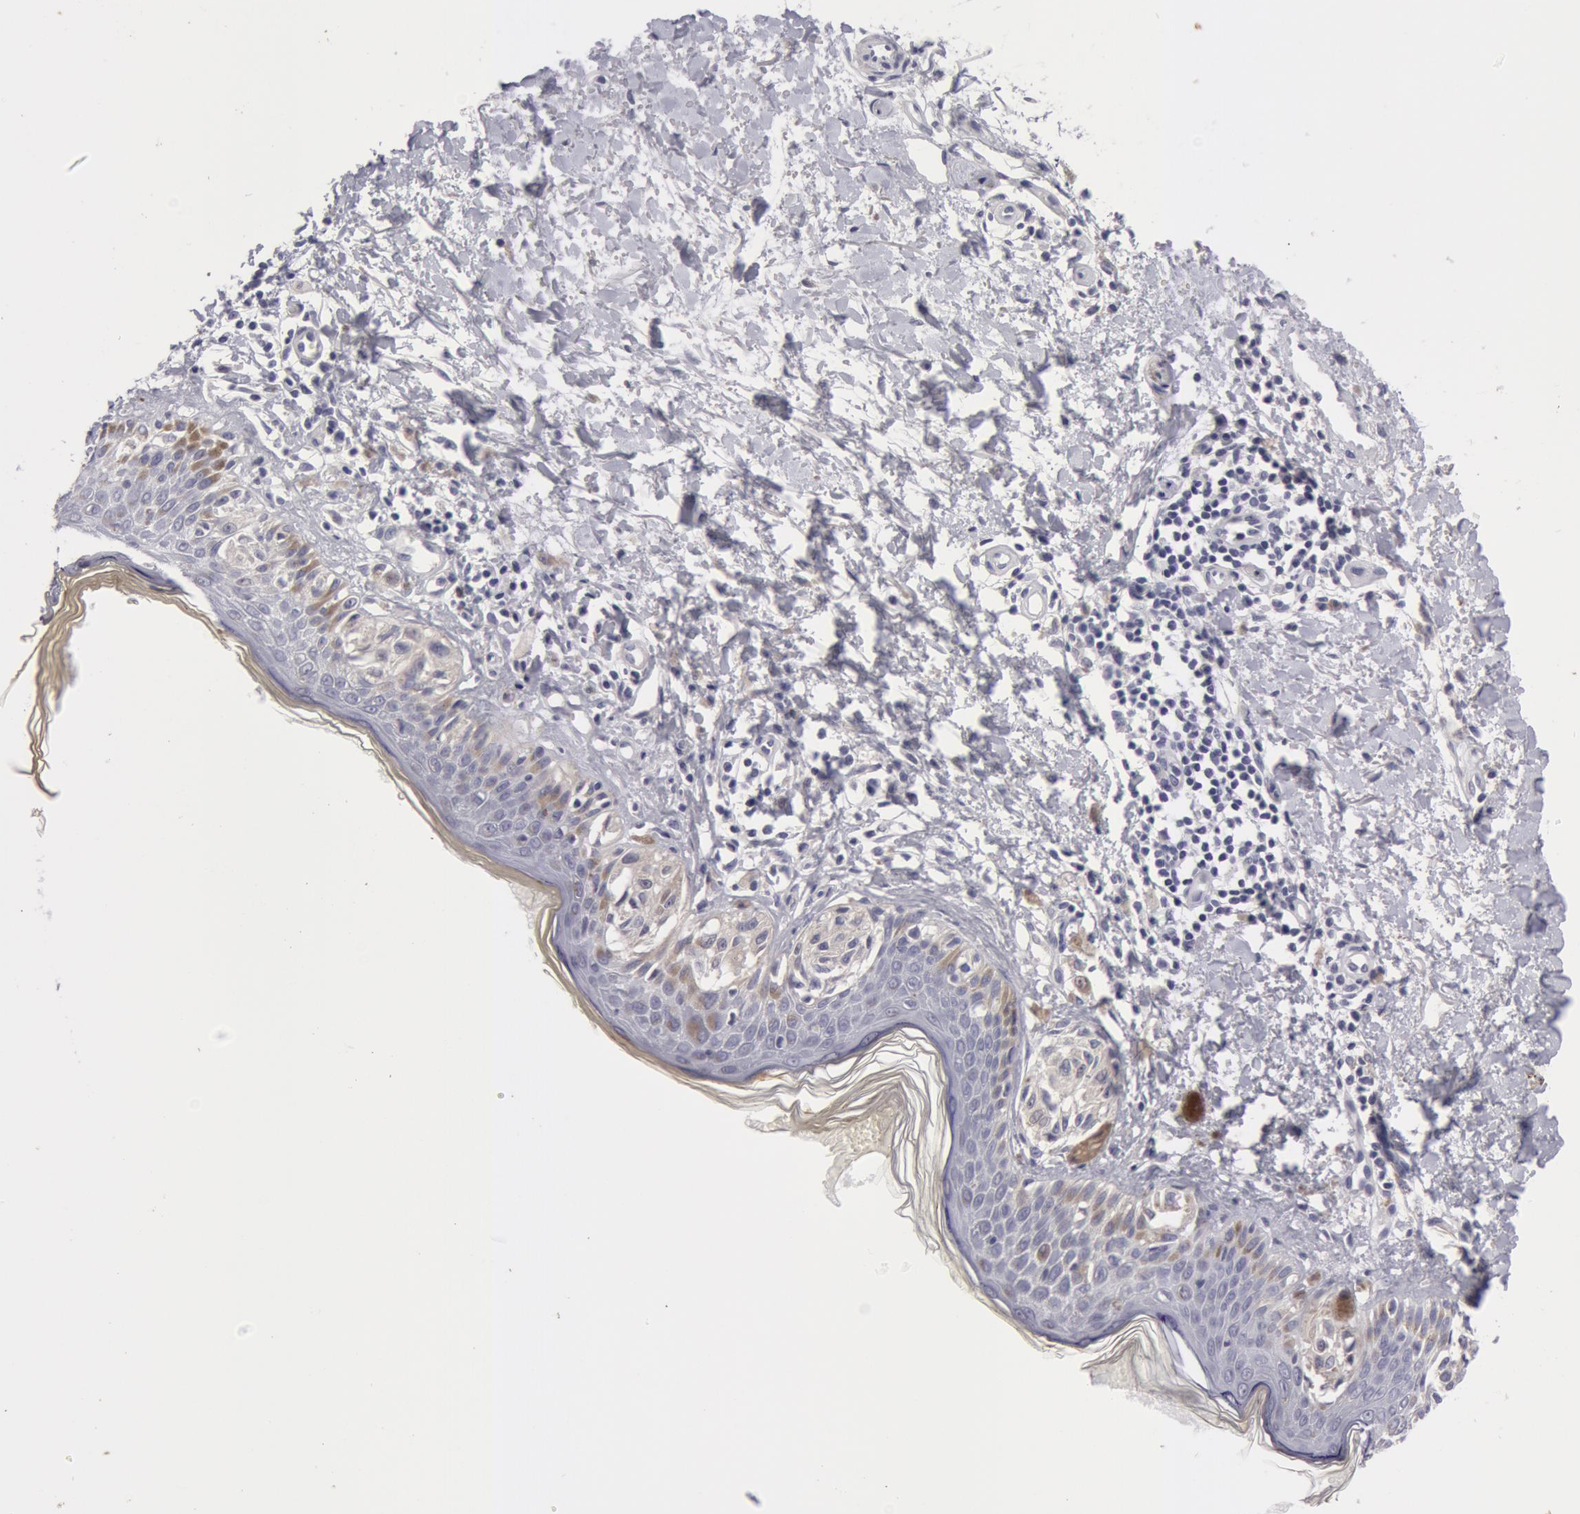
{"staining": {"intensity": "negative", "quantity": "none", "location": "none"}, "tissue": "melanoma", "cell_type": "Tumor cells", "image_type": "cancer", "snomed": [{"axis": "morphology", "description": "Malignant melanoma, NOS"}, {"axis": "topography", "description": "Skin"}], "caption": "This is a micrograph of IHC staining of melanoma, which shows no positivity in tumor cells.", "gene": "NLGN4X", "patient": {"sex": "female", "age": 73}}